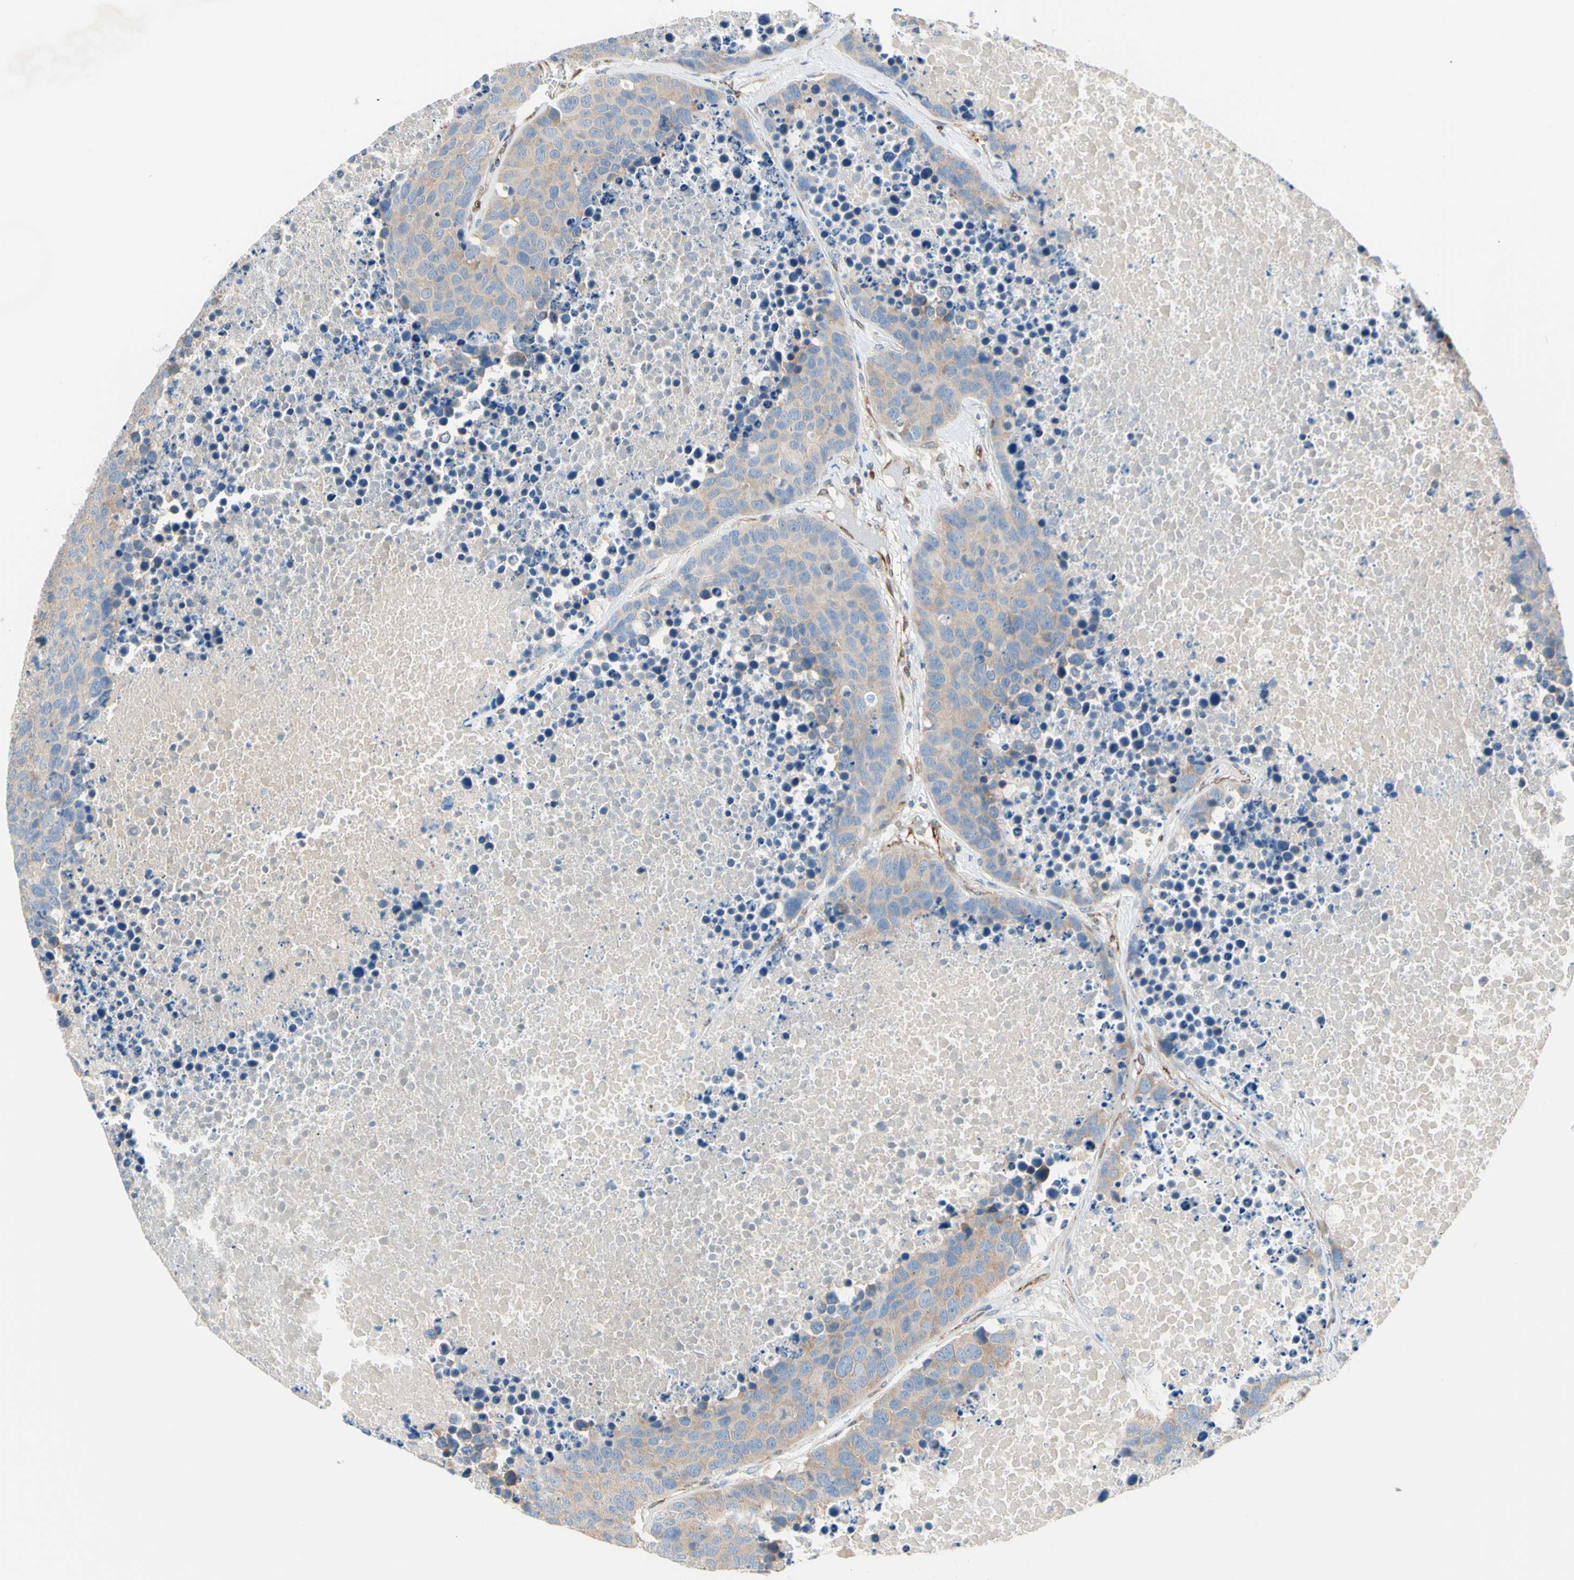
{"staining": {"intensity": "weak", "quantity": ">75%", "location": "cytoplasmic/membranous"}, "tissue": "carcinoid", "cell_type": "Tumor cells", "image_type": "cancer", "snomed": [{"axis": "morphology", "description": "Carcinoid, malignant, NOS"}, {"axis": "topography", "description": "Lung"}], "caption": "Protein staining of carcinoid tissue exhibits weak cytoplasmic/membranous staining in approximately >75% of tumor cells.", "gene": "TRAF2", "patient": {"sex": "male", "age": 60}}